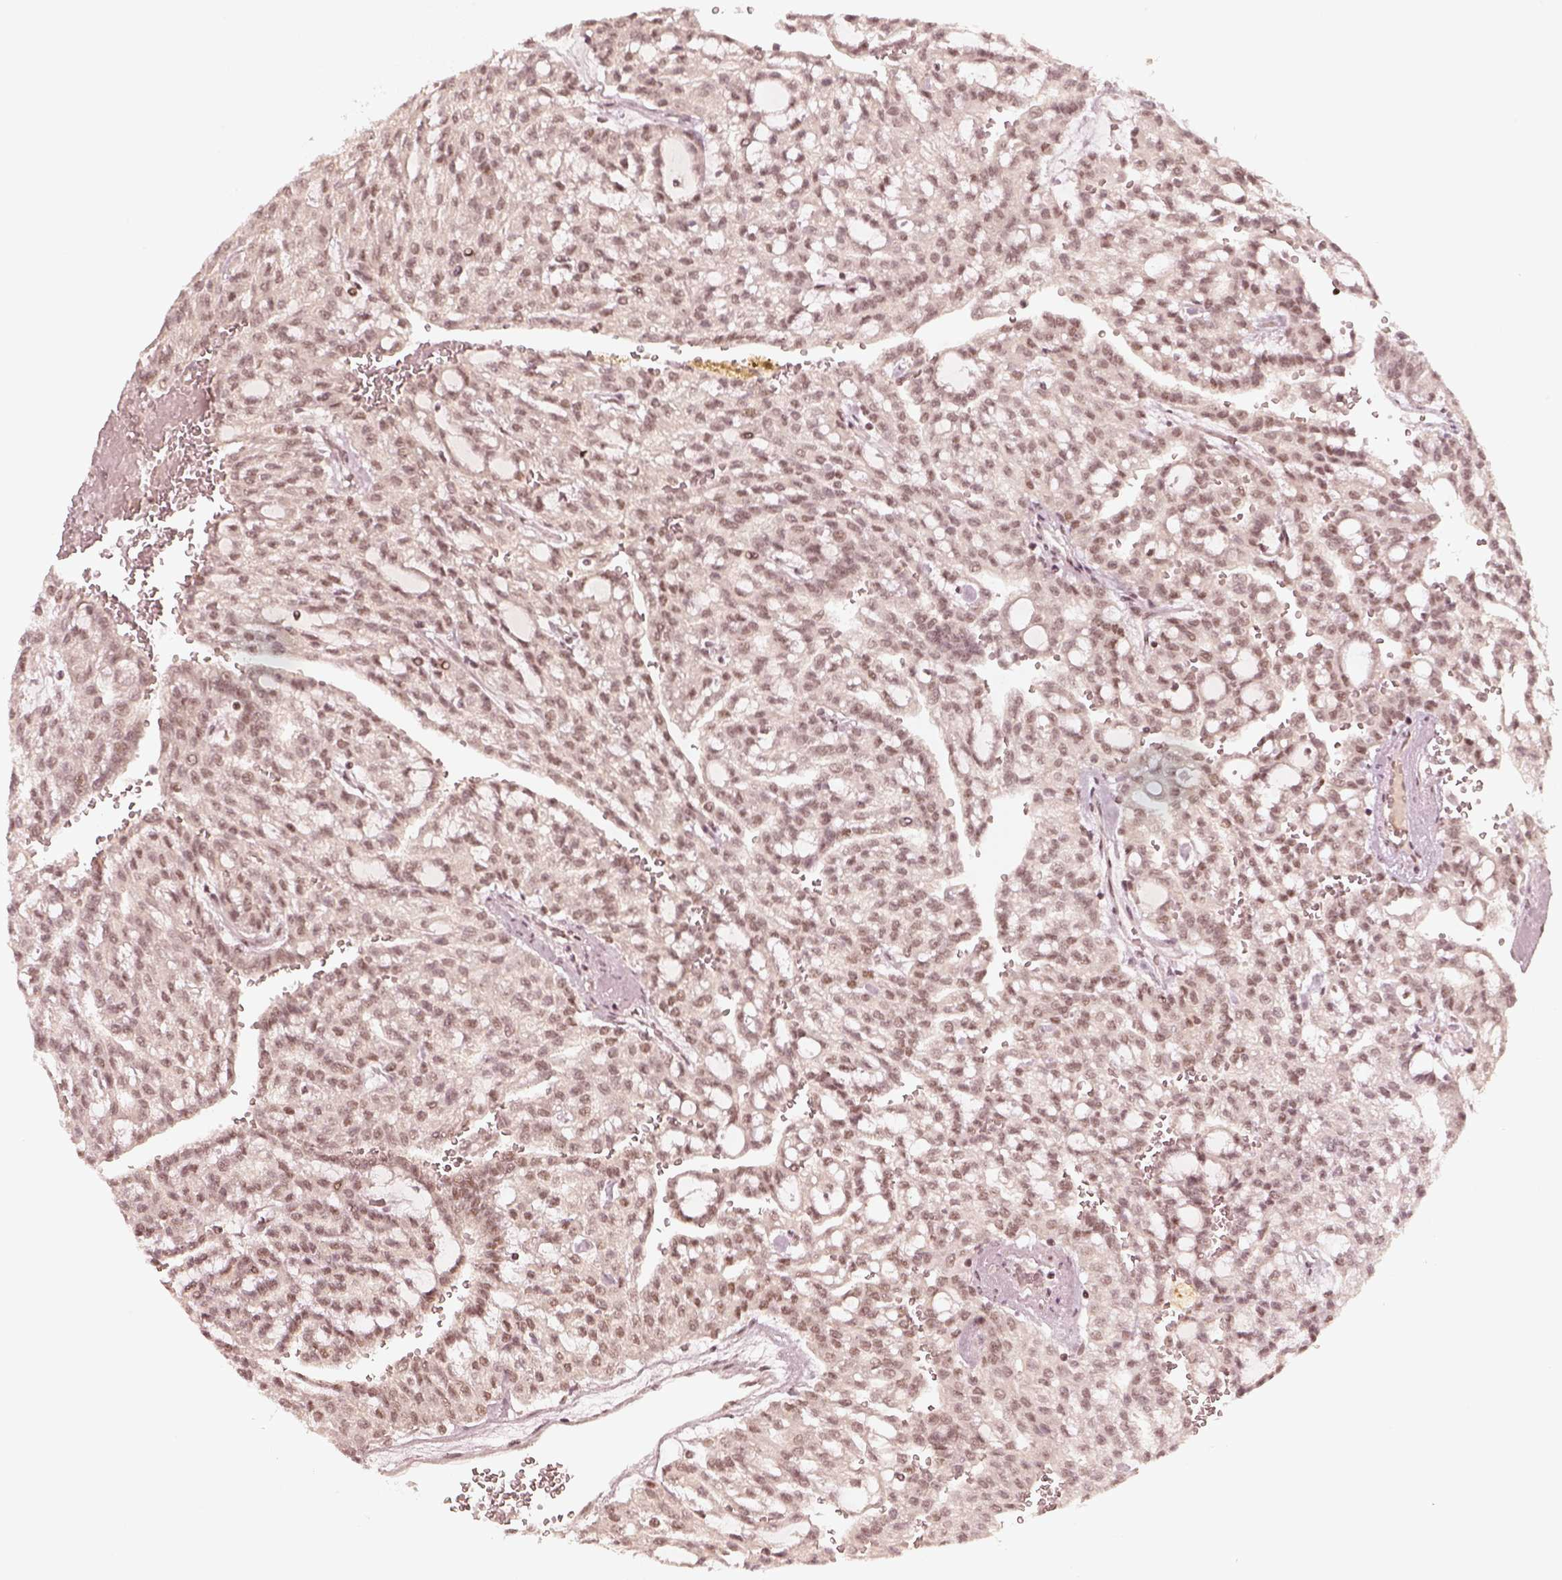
{"staining": {"intensity": "weak", "quantity": "25%-75%", "location": "nuclear"}, "tissue": "renal cancer", "cell_type": "Tumor cells", "image_type": "cancer", "snomed": [{"axis": "morphology", "description": "Adenocarcinoma, NOS"}, {"axis": "topography", "description": "Kidney"}], "caption": "Immunohistochemistry (IHC) histopathology image of neoplastic tissue: renal cancer (adenocarcinoma) stained using immunohistochemistry reveals low levels of weak protein expression localized specifically in the nuclear of tumor cells, appearing as a nuclear brown color.", "gene": "GMEB2", "patient": {"sex": "male", "age": 63}}